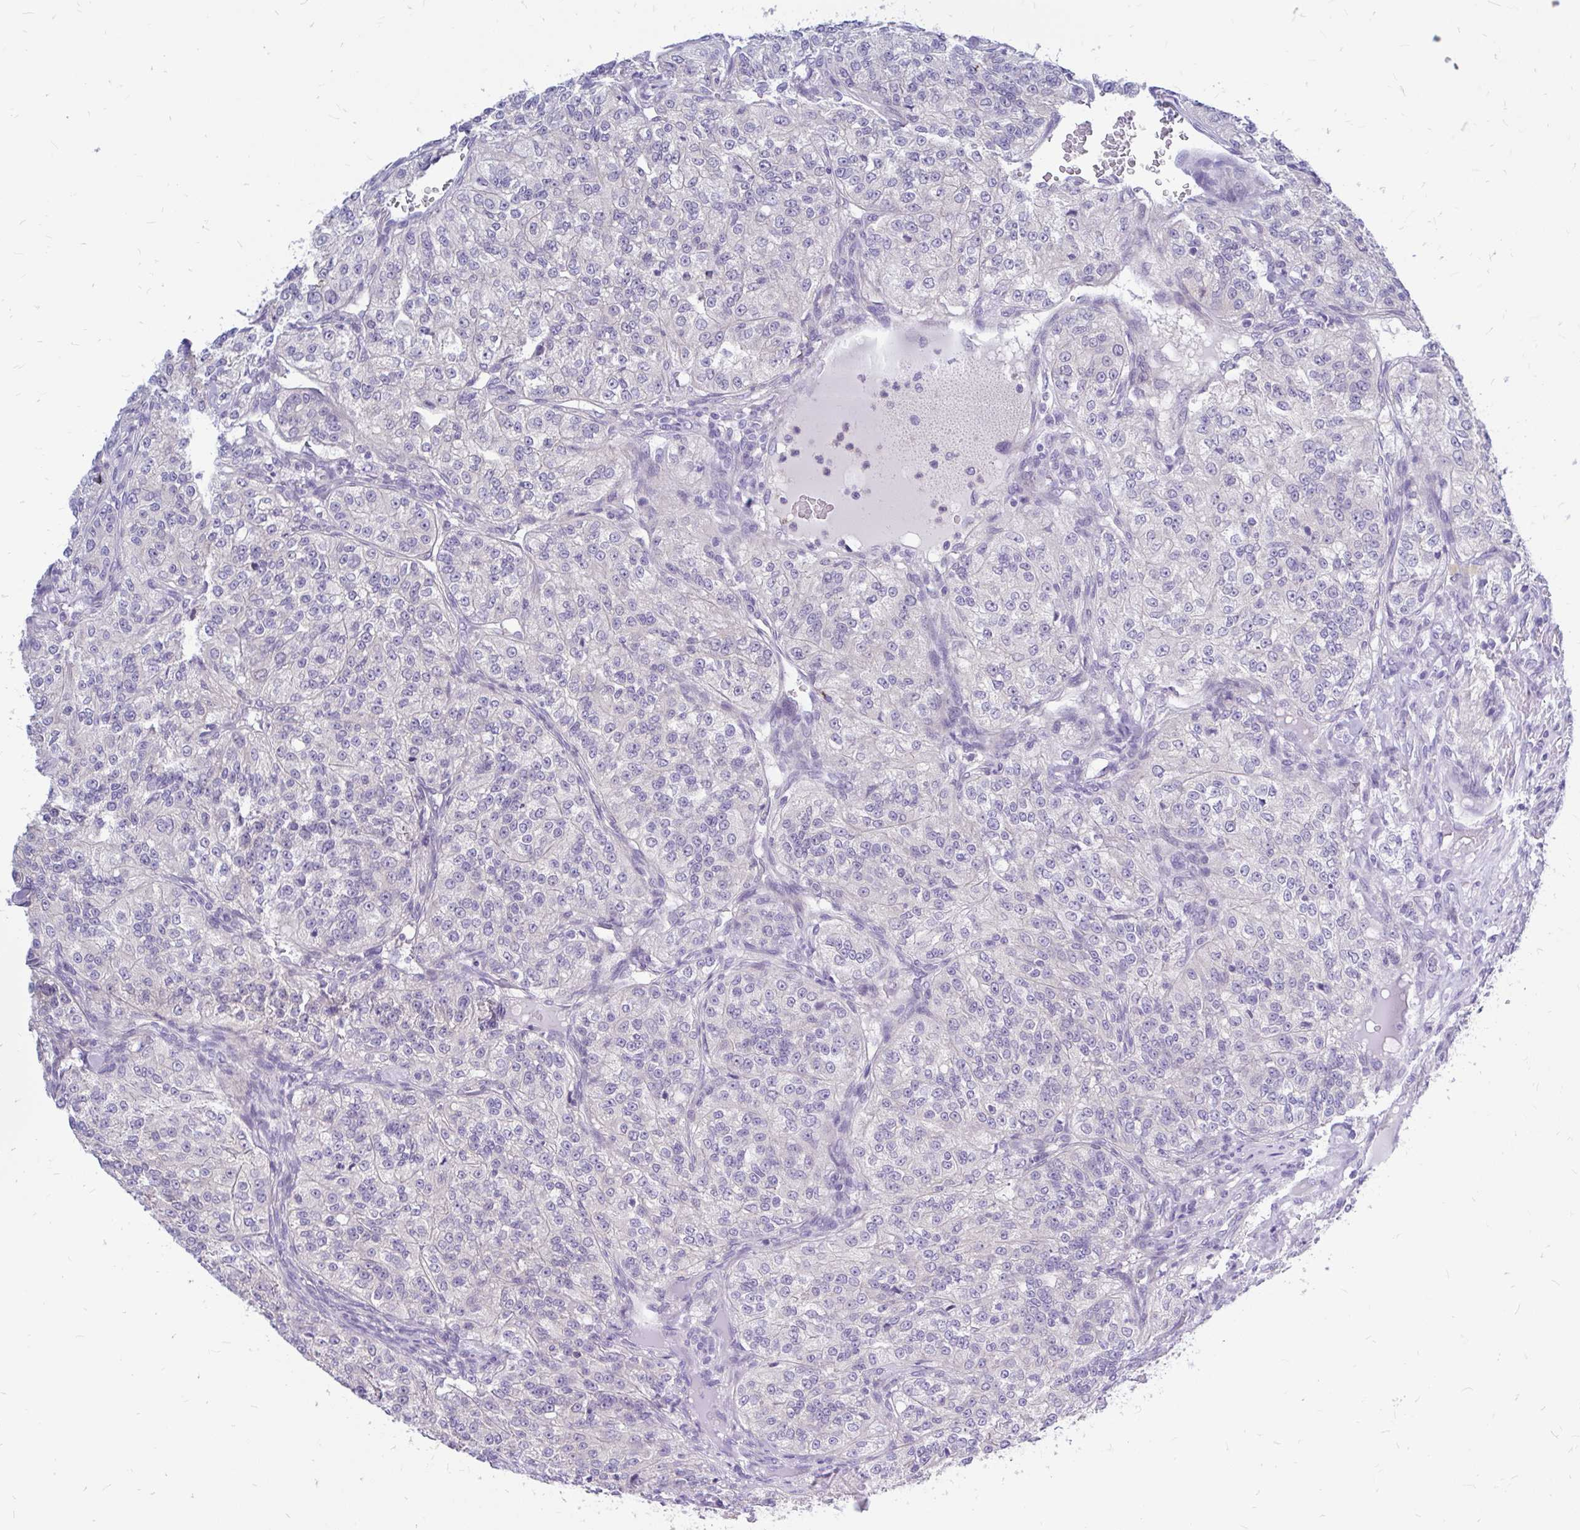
{"staining": {"intensity": "negative", "quantity": "none", "location": "none"}, "tissue": "renal cancer", "cell_type": "Tumor cells", "image_type": "cancer", "snomed": [{"axis": "morphology", "description": "Adenocarcinoma, NOS"}, {"axis": "topography", "description": "Kidney"}], "caption": "Immunohistochemical staining of human adenocarcinoma (renal) shows no significant staining in tumor cells.", "gene": "MAP1LC3A", "patient": {"sex": "female", "age": 63}}